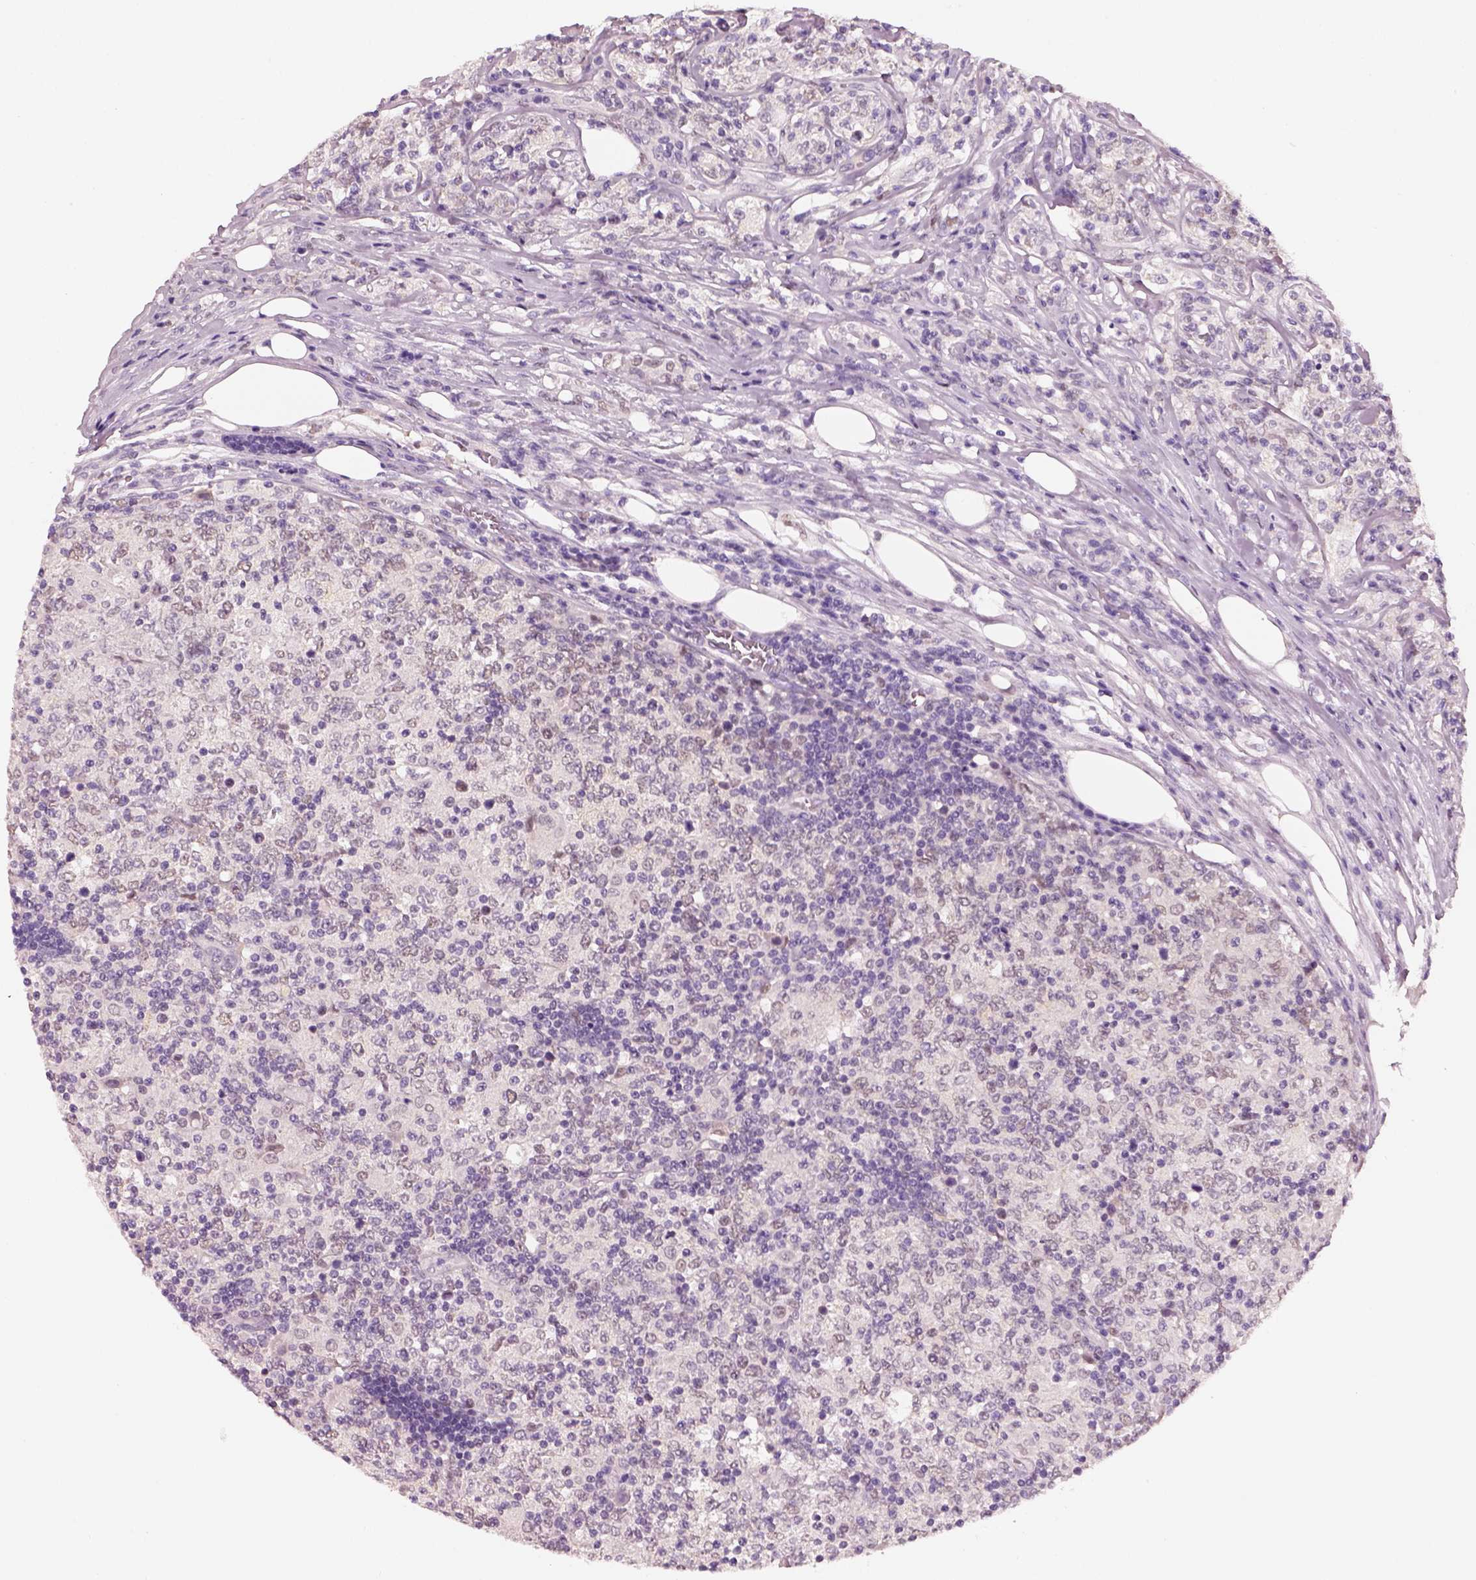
{"staining": {"intensity": "negative", "quantity": "none", "location": "none"}, "tissue": "lymphoma", "cell_type": "Tumor cells", "image_type": "cancer", "snomed": [{"axis": "morphology", "description": "Malignant lymphoma, non-Hodgkin's type, High grade"}, {"axis": "topography", "description": "Lymph node"}], "caption": "IHC photomicrograph of neoplastic tissue: human high-grade malignant lymphoma, non-Hodgkin's type stained with DAB exhibits no significant protein expression in tumor cells.", "gene": "ELSPBP1", "patient": {"sex": "female", "age": 84}}